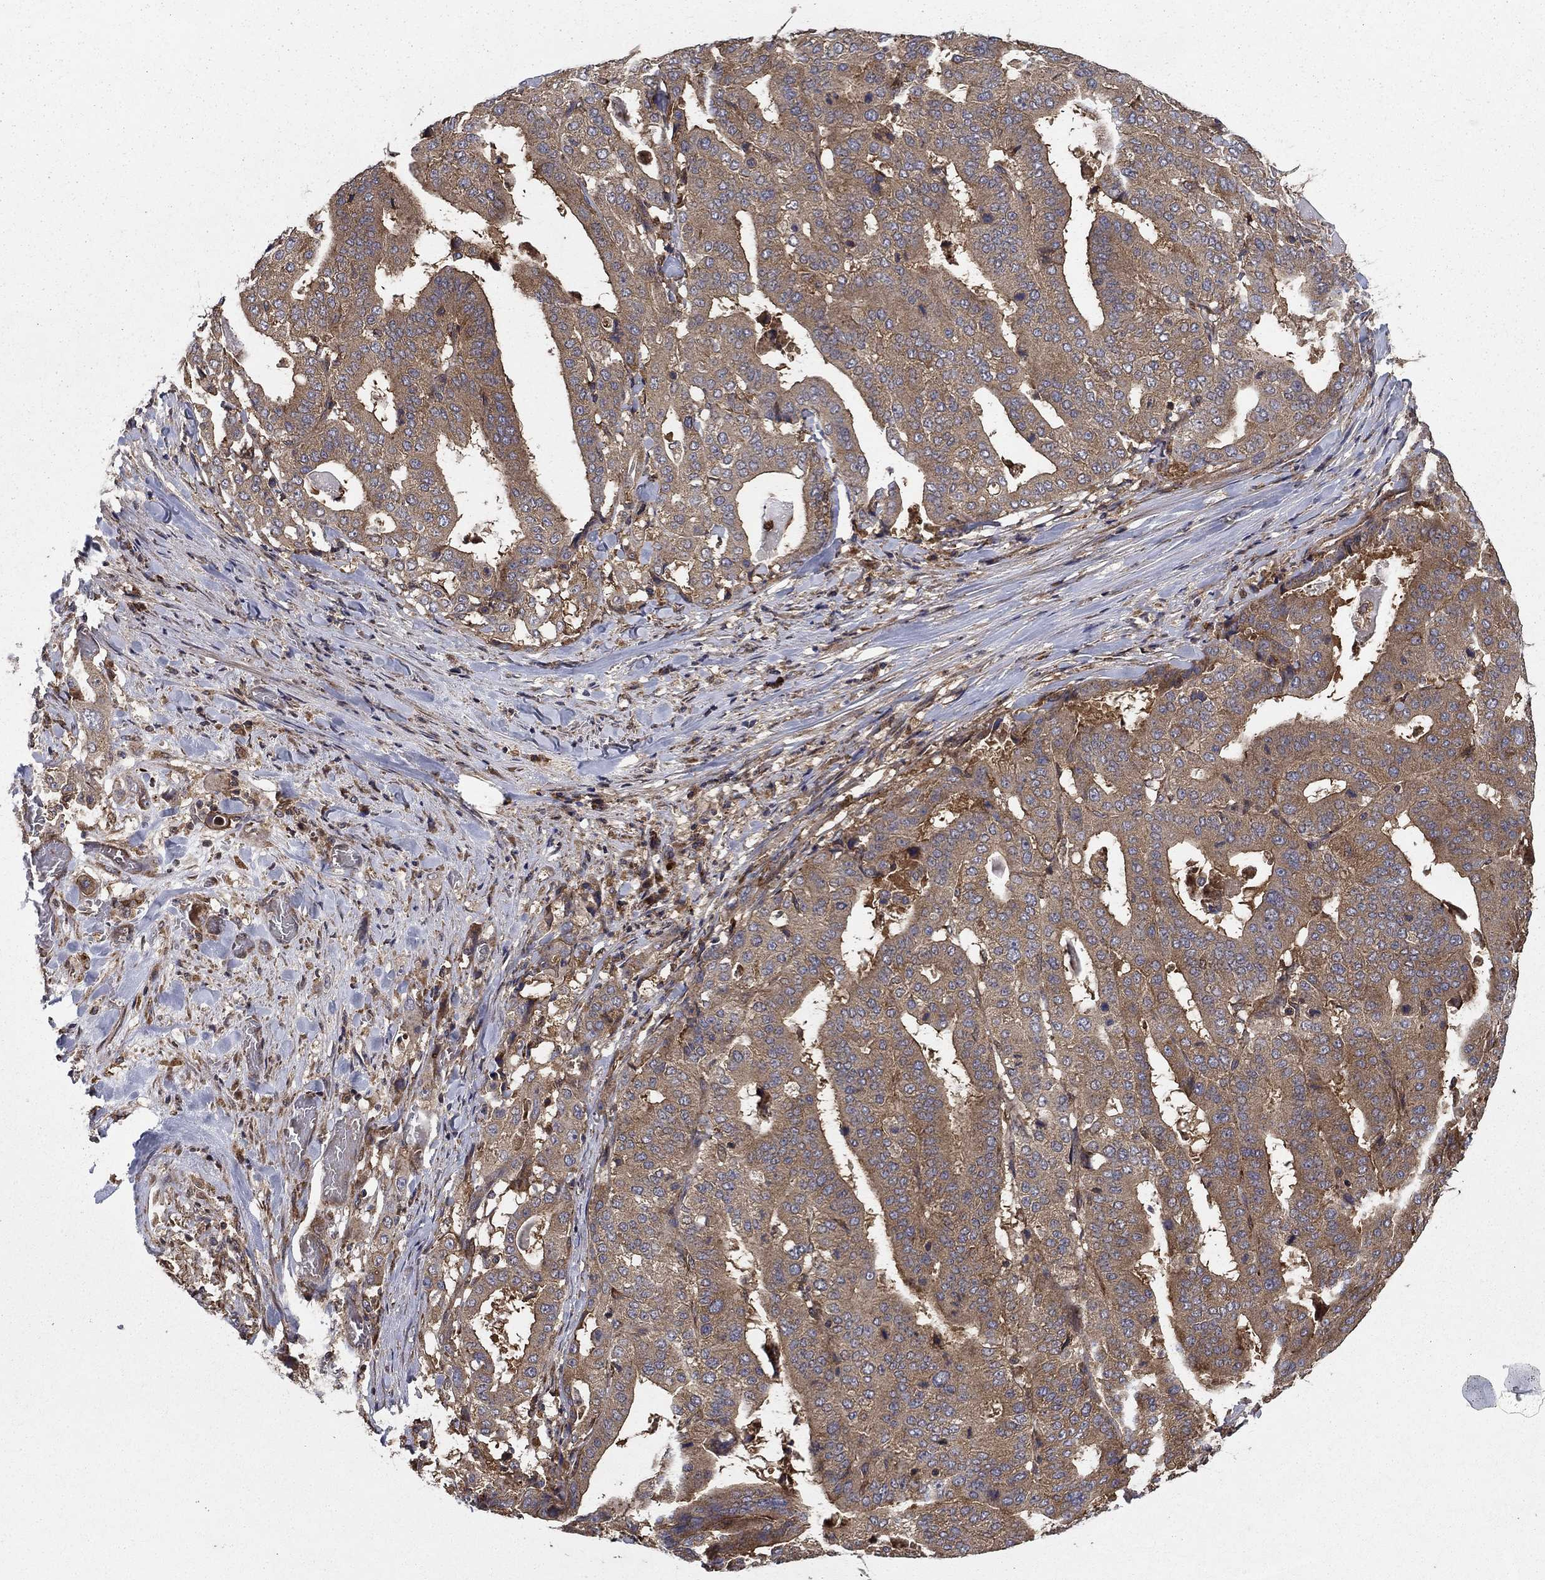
{"staining": {"intensity": "moderate", "quantity": "25%-75%", "location": "cytoplasmic/membranous"}, "tissue": "stomach cancer", "cell_type": "Tumor cells", "image_type": "cancer", "snomed": [{"axis": "morphology", "description": "Adenocarcinoma, NOS"}, {"axis": "topography", "description": "Stomach"}], "caption": "Human adenocarcinoma (stomach) stained with a protein marker exhibits moderate staining in tumor cells.", "gene": "BABAM2", "patient": {"sex": "male", "age": 48}}